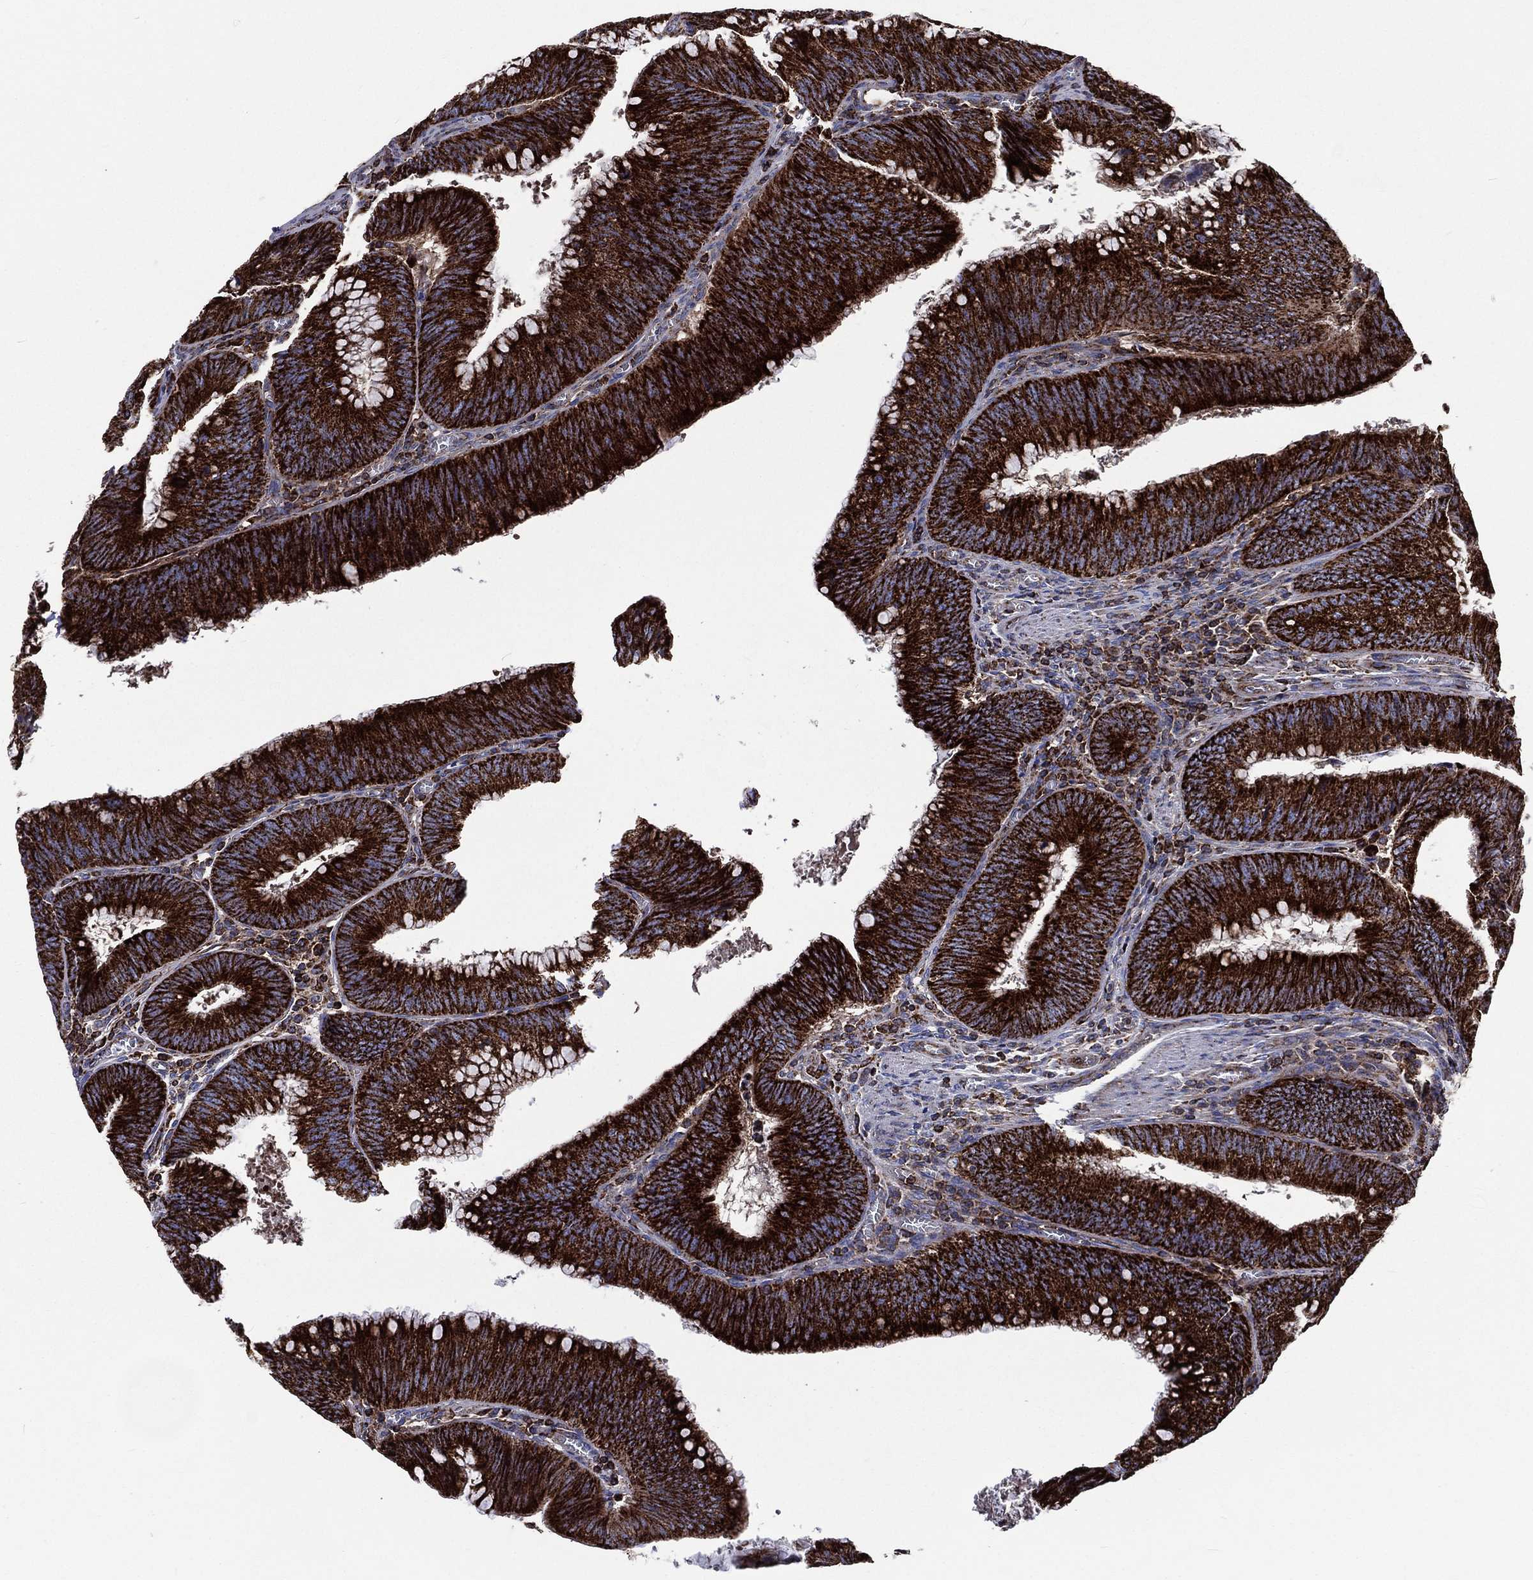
{"staining": {"intensity": "strong", "quantity": ">75%", "location": "cytoplasmic/membranous"}, "tissue": "colorectal cancer", "cell_type": "Tumor cells", "image_type": "cancer", "snomed": [{"axis": "morphology", "description": "Adenocarcinoma, NOS"}, {"axis": "topography", "description": "Rectum"}], "caption": "A micrograph of colorectal cancer stained for a protein exhibits strong cytoplasmic/membranous brown staining in tumor cells. Using DAB (brown) and hematoxylin (blue) stains, captured at high magnification using brightfield microscopy.", "gene": "ANKRD37", "patient": {"sex": "female", "age": 72}}